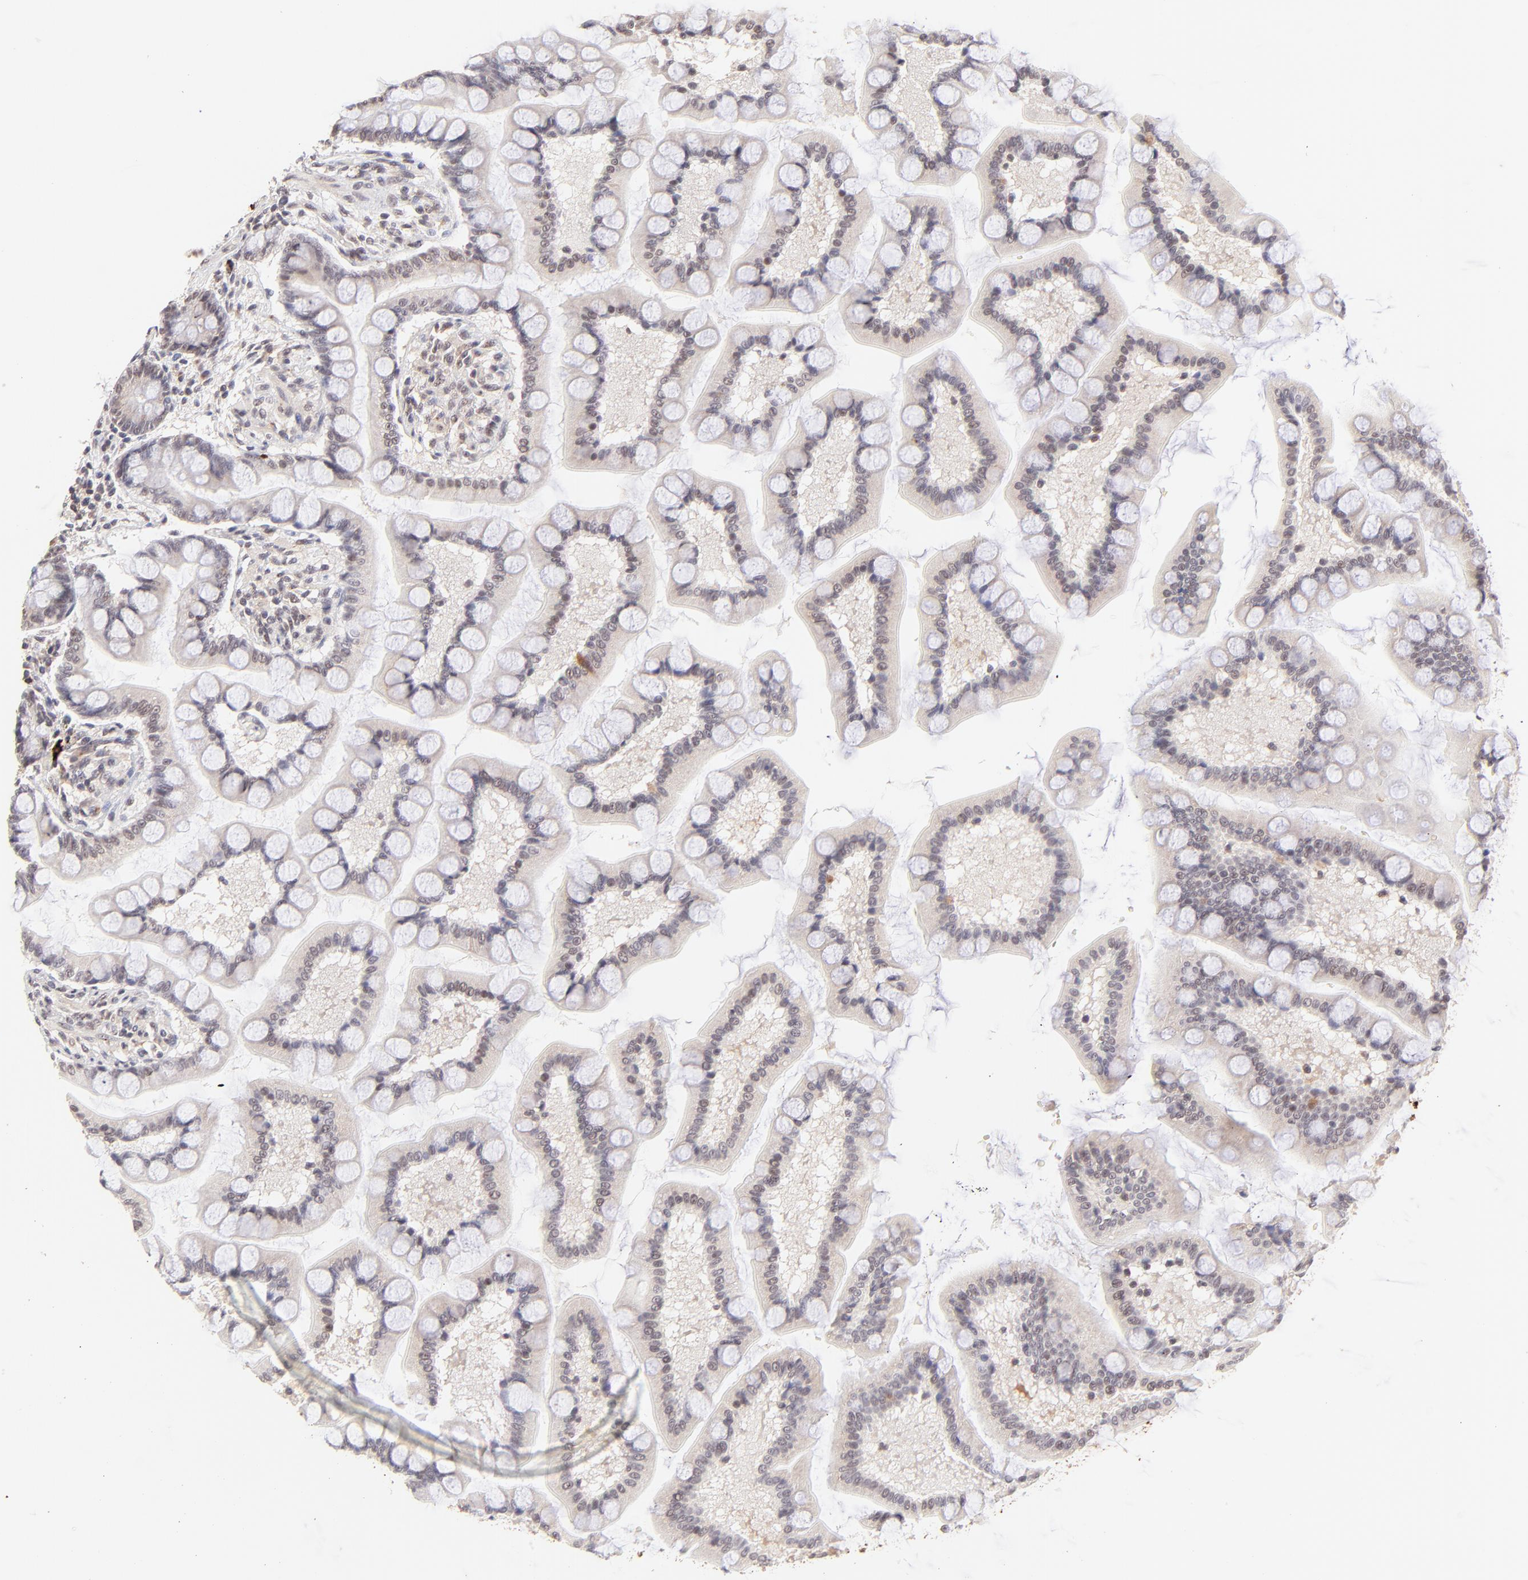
{"staining": {"intensity": "weak", "quantity": ">75%", "location": "nuclear"}, "tissue": "small intestine", "cell_type": "Glandular cells", "image_type": "normal", "snomed": [{"axis": "morphology", "description": "Normal tissue, NOS"}, {"axis": "topography", "description": "Small intestine"}], "caption": "Immunohistochemistry micrograph of unremarkable small intestine stained for a protein (brown), which exhibits low levels of weak nuclear positivity in approximately >75% of glandular cells.", "gene": "MED12", "patient": {"sex": "male", "age": 41}}